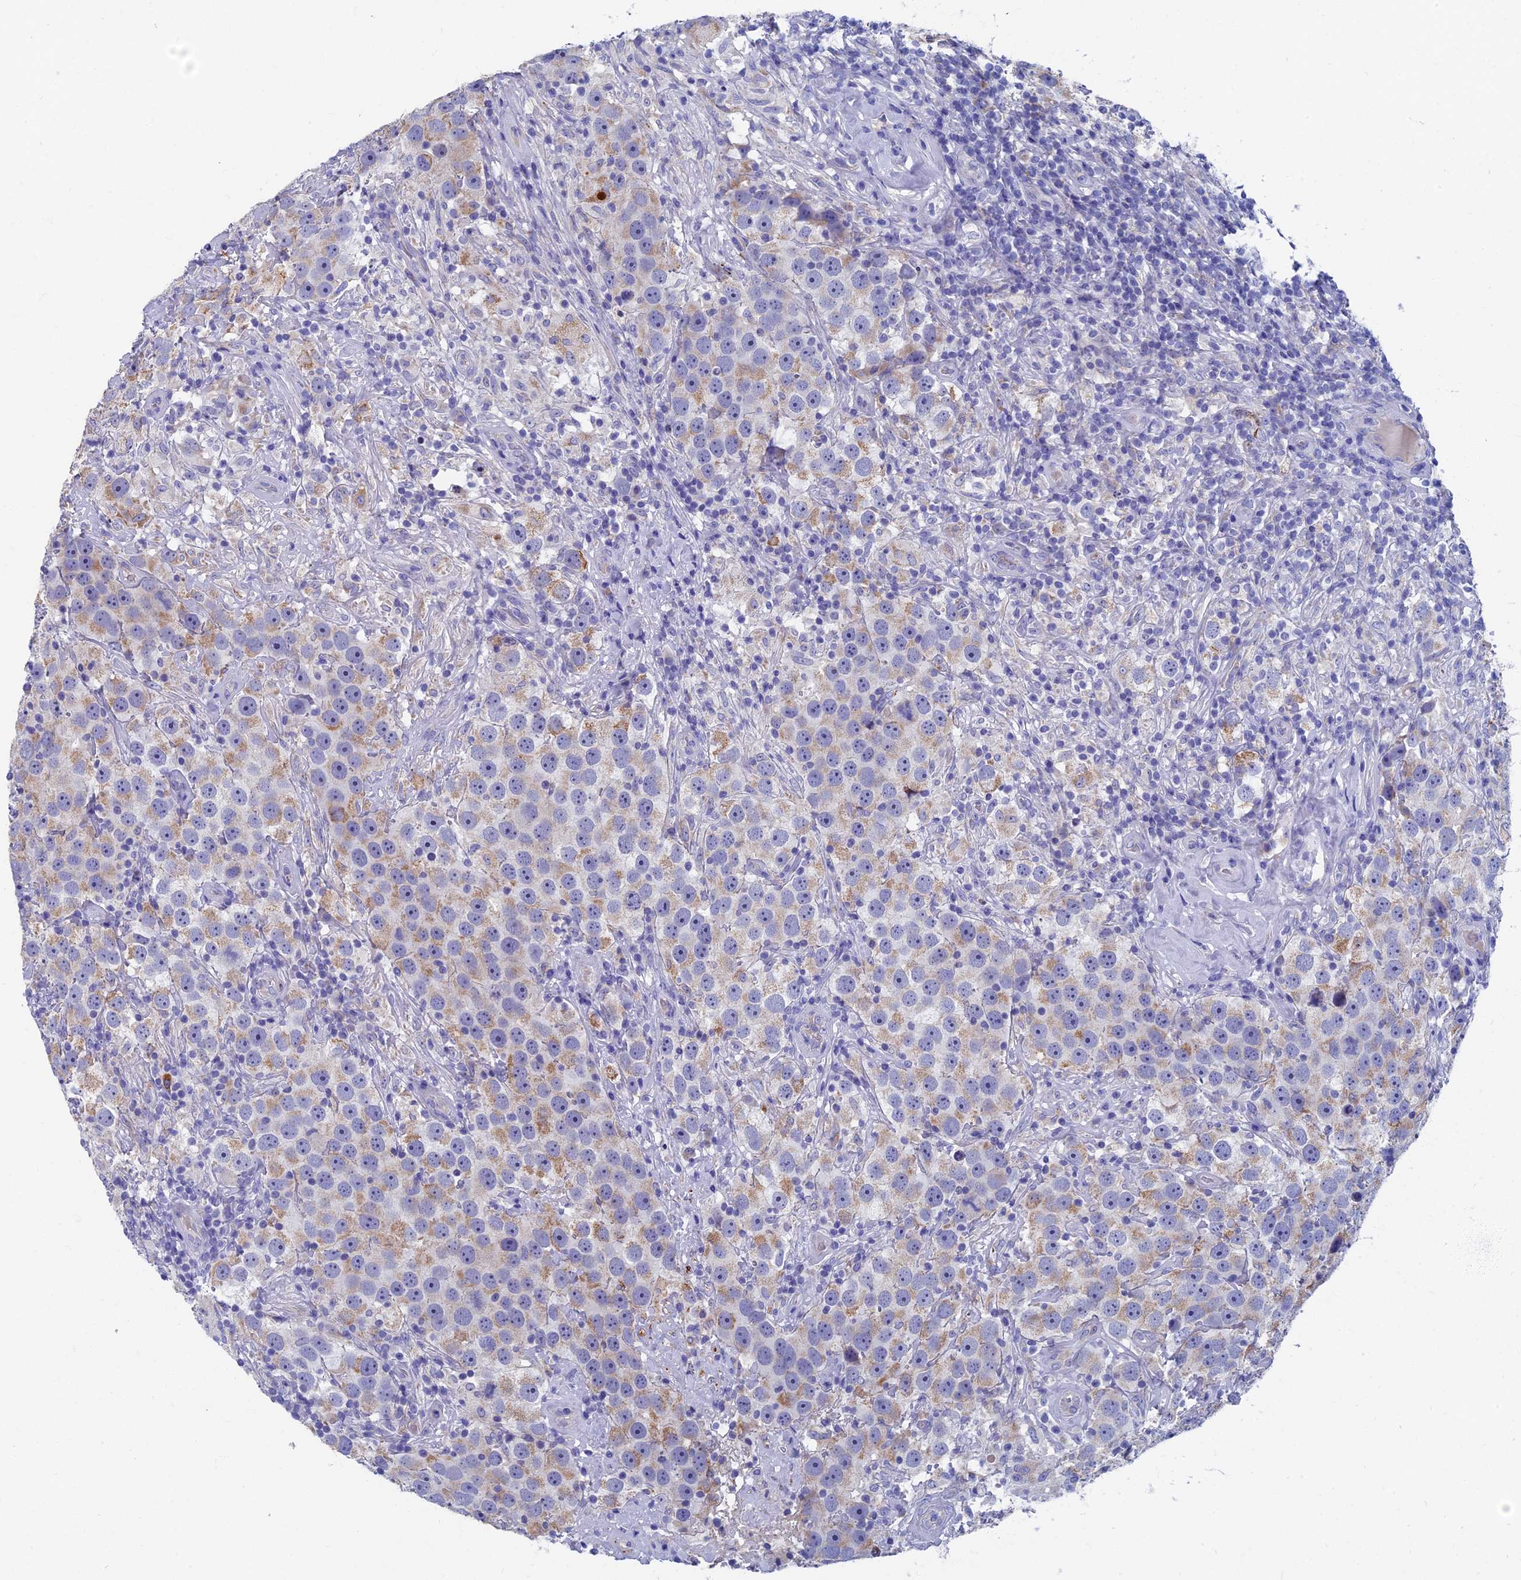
{"staining": {"intensity": "moderate", "quantity": "25%-75%", "location": "cytoplasmic/membranous"}, "tissue": "testis cancer", "cell_type": "Tumor cells", "image_type": "cancer", "snomed": [{"axis": "morphology", "description": "Seminoma, NOS"}, {"axis": "topography", "description": "Testis"}], "caption": "This image demonstrates IHC staining of testis cancer, with medium moderate cytoplasmic/membranous expression in about 25%-75% of tumor cells.", "gene": "OAT", "patient": {"sex": "male", "age": 49}}